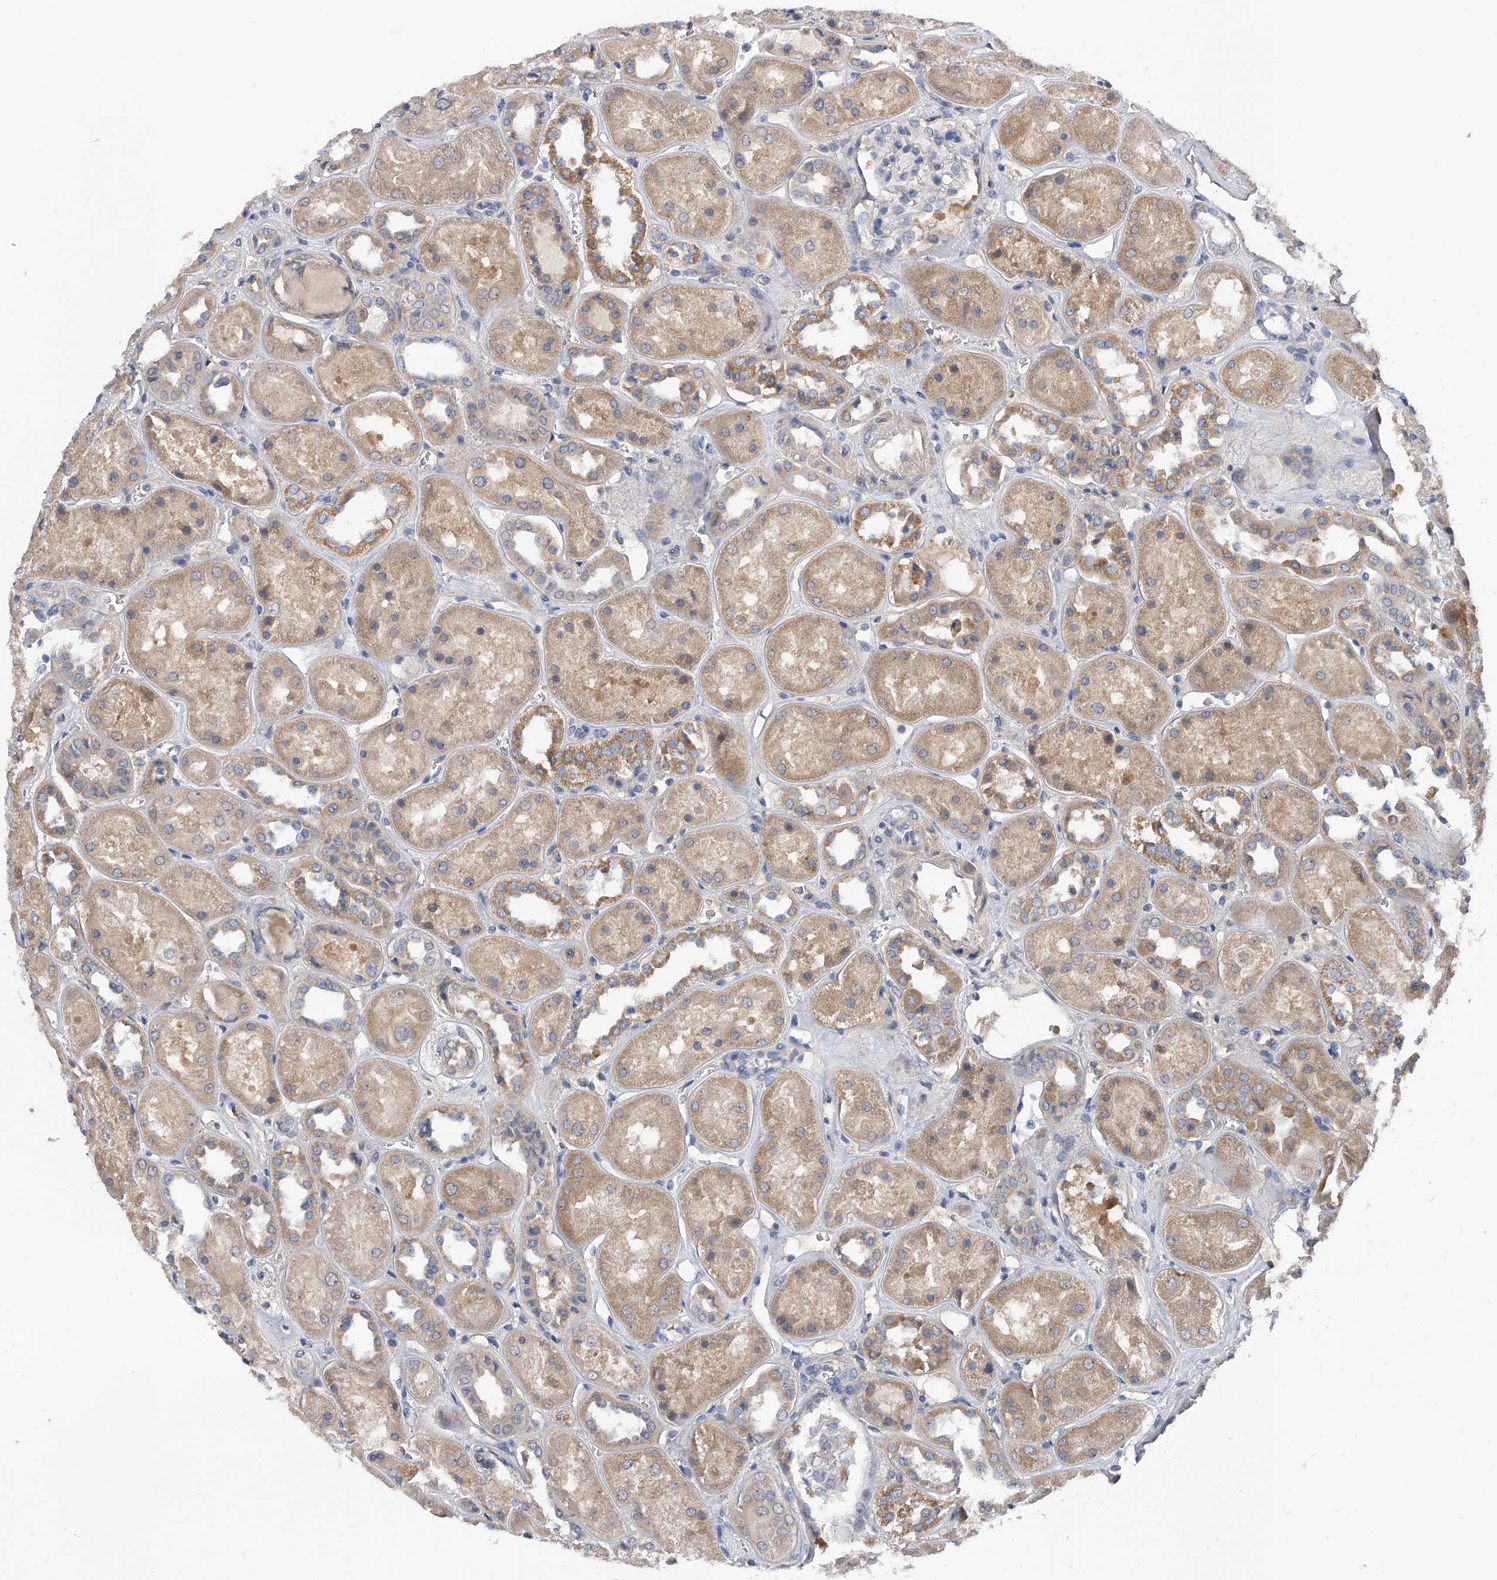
{"staining": {"intensity": "negative", "quantity": "none", "location": "none"}, "tissue": "kidney", "cell_type": "Cells in glomeruli", "image_type": "normal", "snomed": [{"axis": "morphology", "description": "Normal tissue, NOS"}, {"axis": "topography", "description": "Kidney"}], "caption": "DAB (3,3'-diaminobenzidine) immunohistochemical staining of benign kidney displays no significant expression in cells in glomeruli.", "gene": "PGM3", "patient": {"sex": "male", "age": 70}}